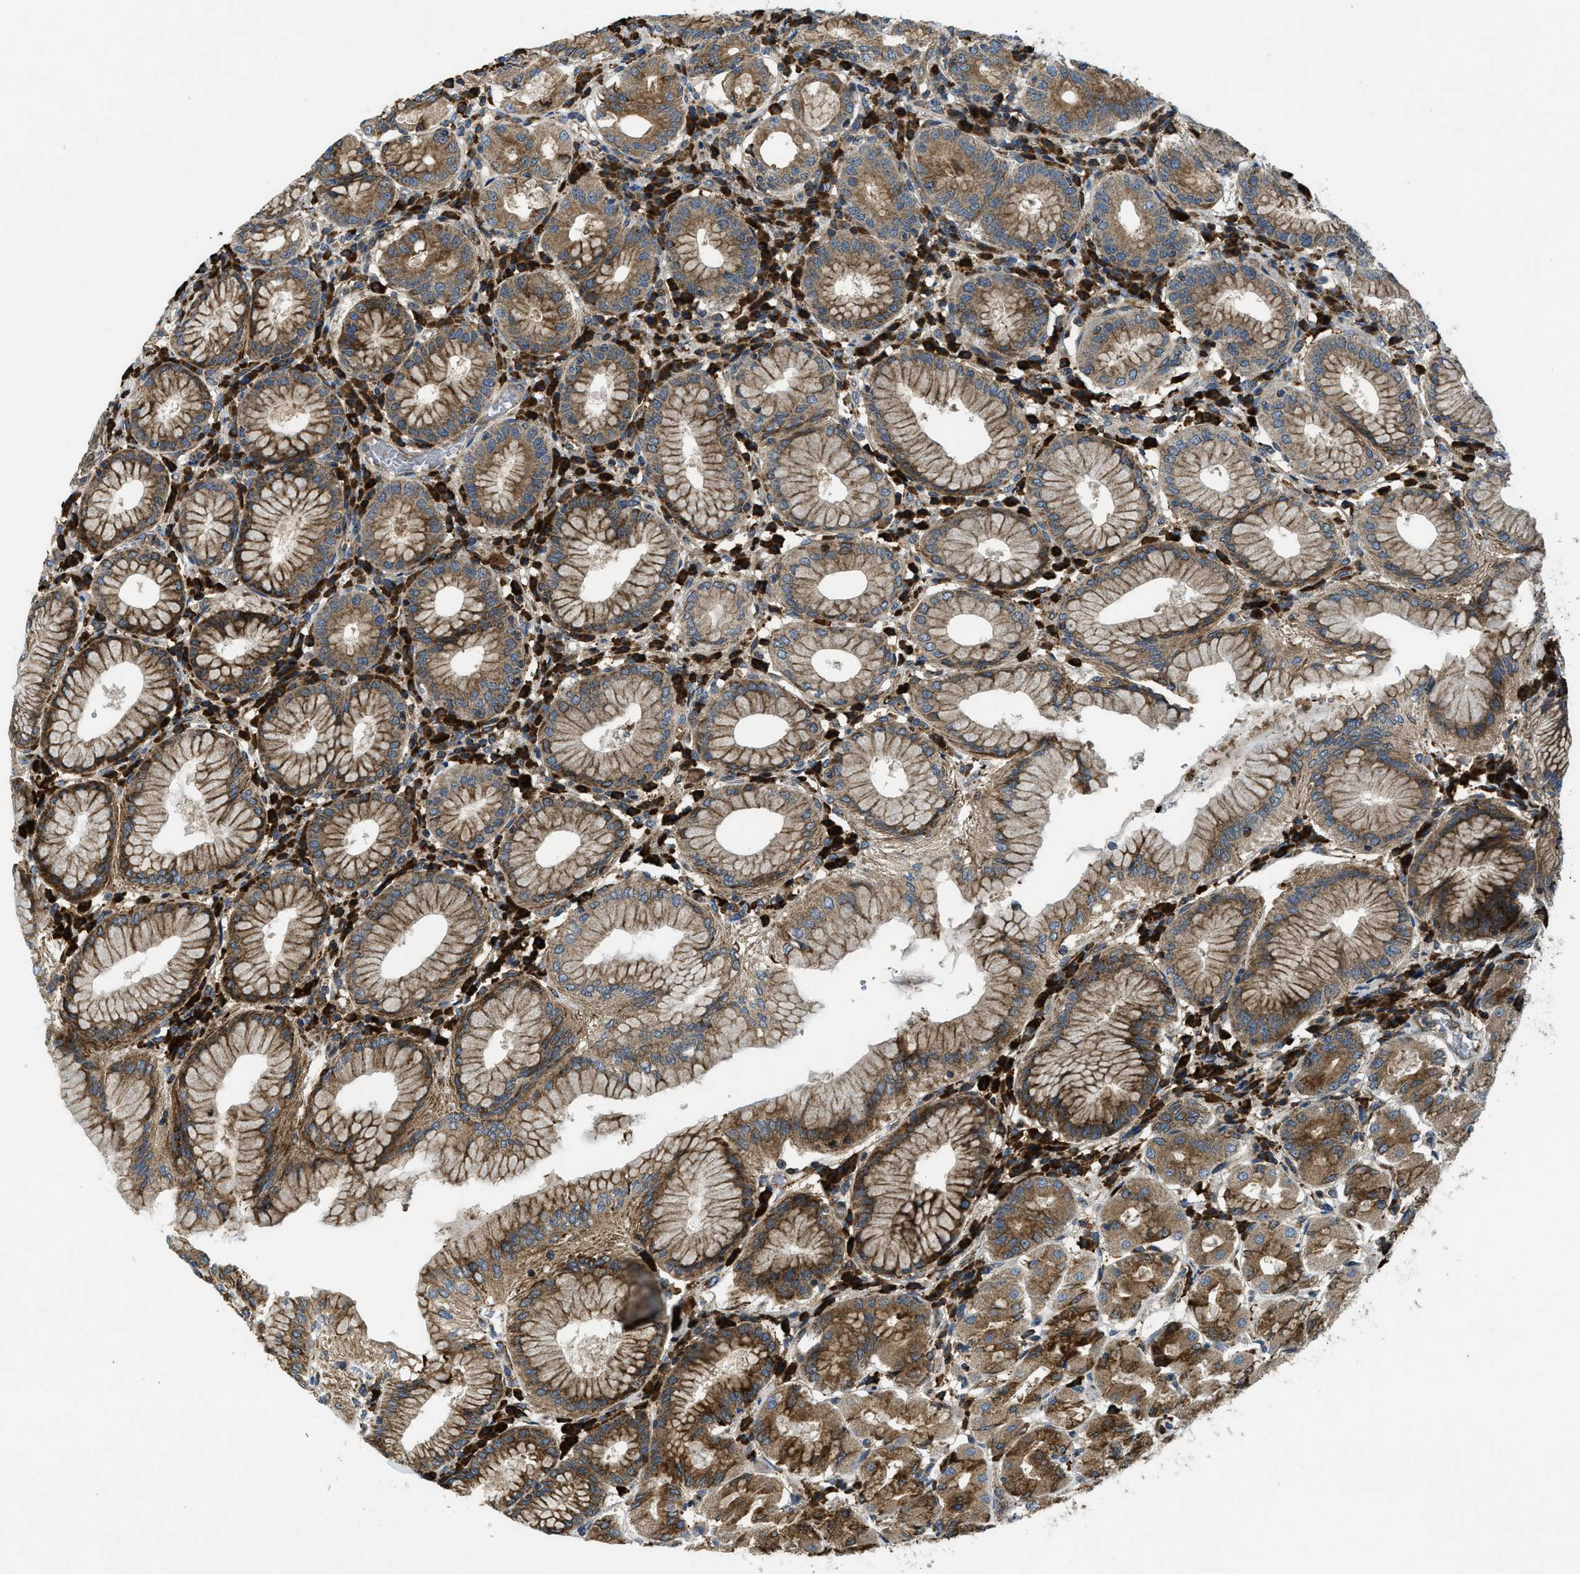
{"staining": {"intensity": "strong", "quantity": ">75%", "location": "cytoplasmic/membranous"}, "tissue": "stomach", "cell_type": "Glandular cells", "image_type": "normal", "snomed": [{"axis": "morphology", "description": "Normal tissue, NOS"}, {"axis": "topography", "description": "Stomach"}, {"axis": "topography", "description": "Stomach, lower"}], "caption": "This is a histology image of immunohistochemistry (IHC) staining of normal stomach, which shows strong expression in the cytoplasmic/membranous of glandular cells.", "gene": "CSPG4", "patient": {"sex": "female", "age": 56}}